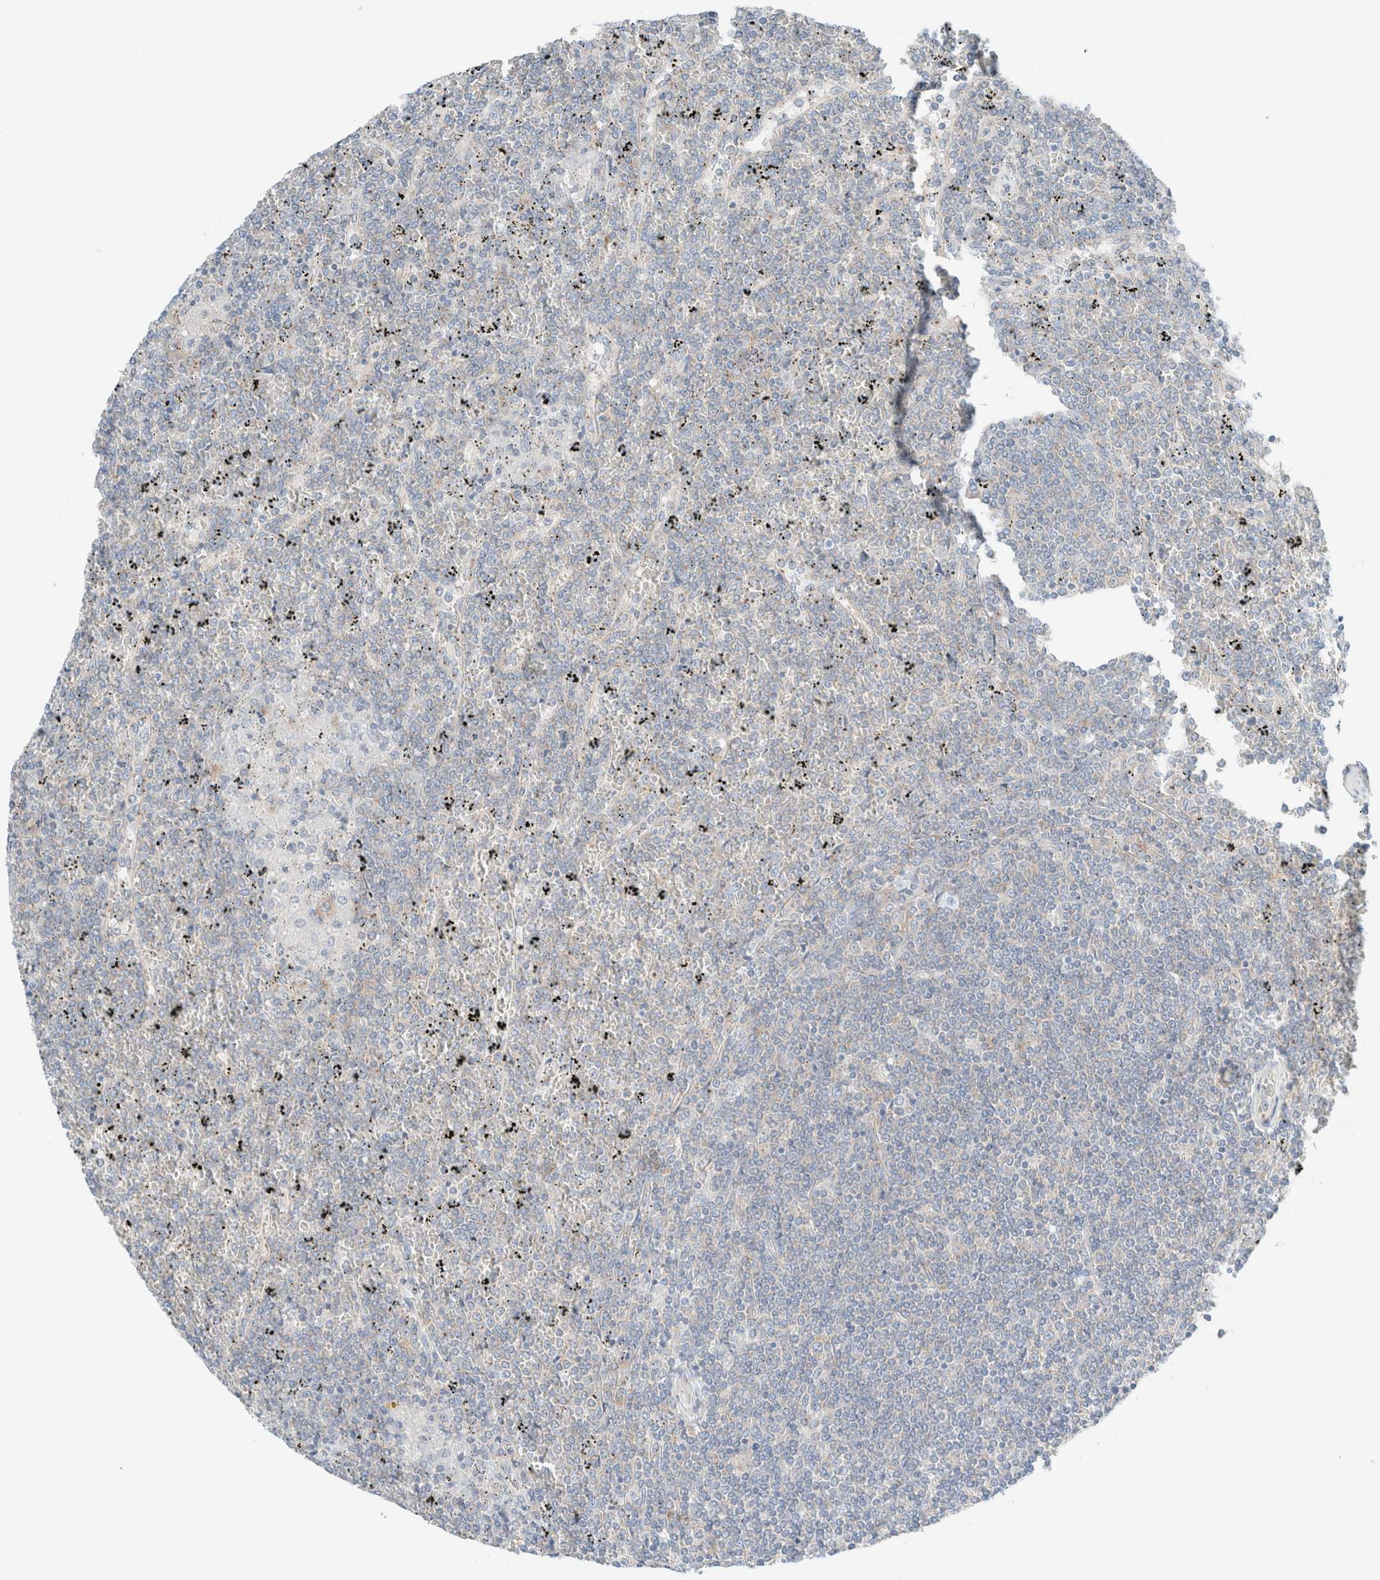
{"staining": {"intensity": "negative", "quantity": "none", "location": "none"}, "tissue": "lymphoma", "cell_type": "Tumor cells", "image_type": "cancer", "snomed": [{"axis": "morphology", "description": "Malignant lymphoma, non-Hodgkin's type, Low grade"}, {"axis": "topography", "description": "Spleen"}], "caption": "Lymphoma stained for a protein using immunohistochemistry (IHC) shows no expression tumor cells.", "gene": "CASC3", "patient": {"sex": "female", "age": 19}}